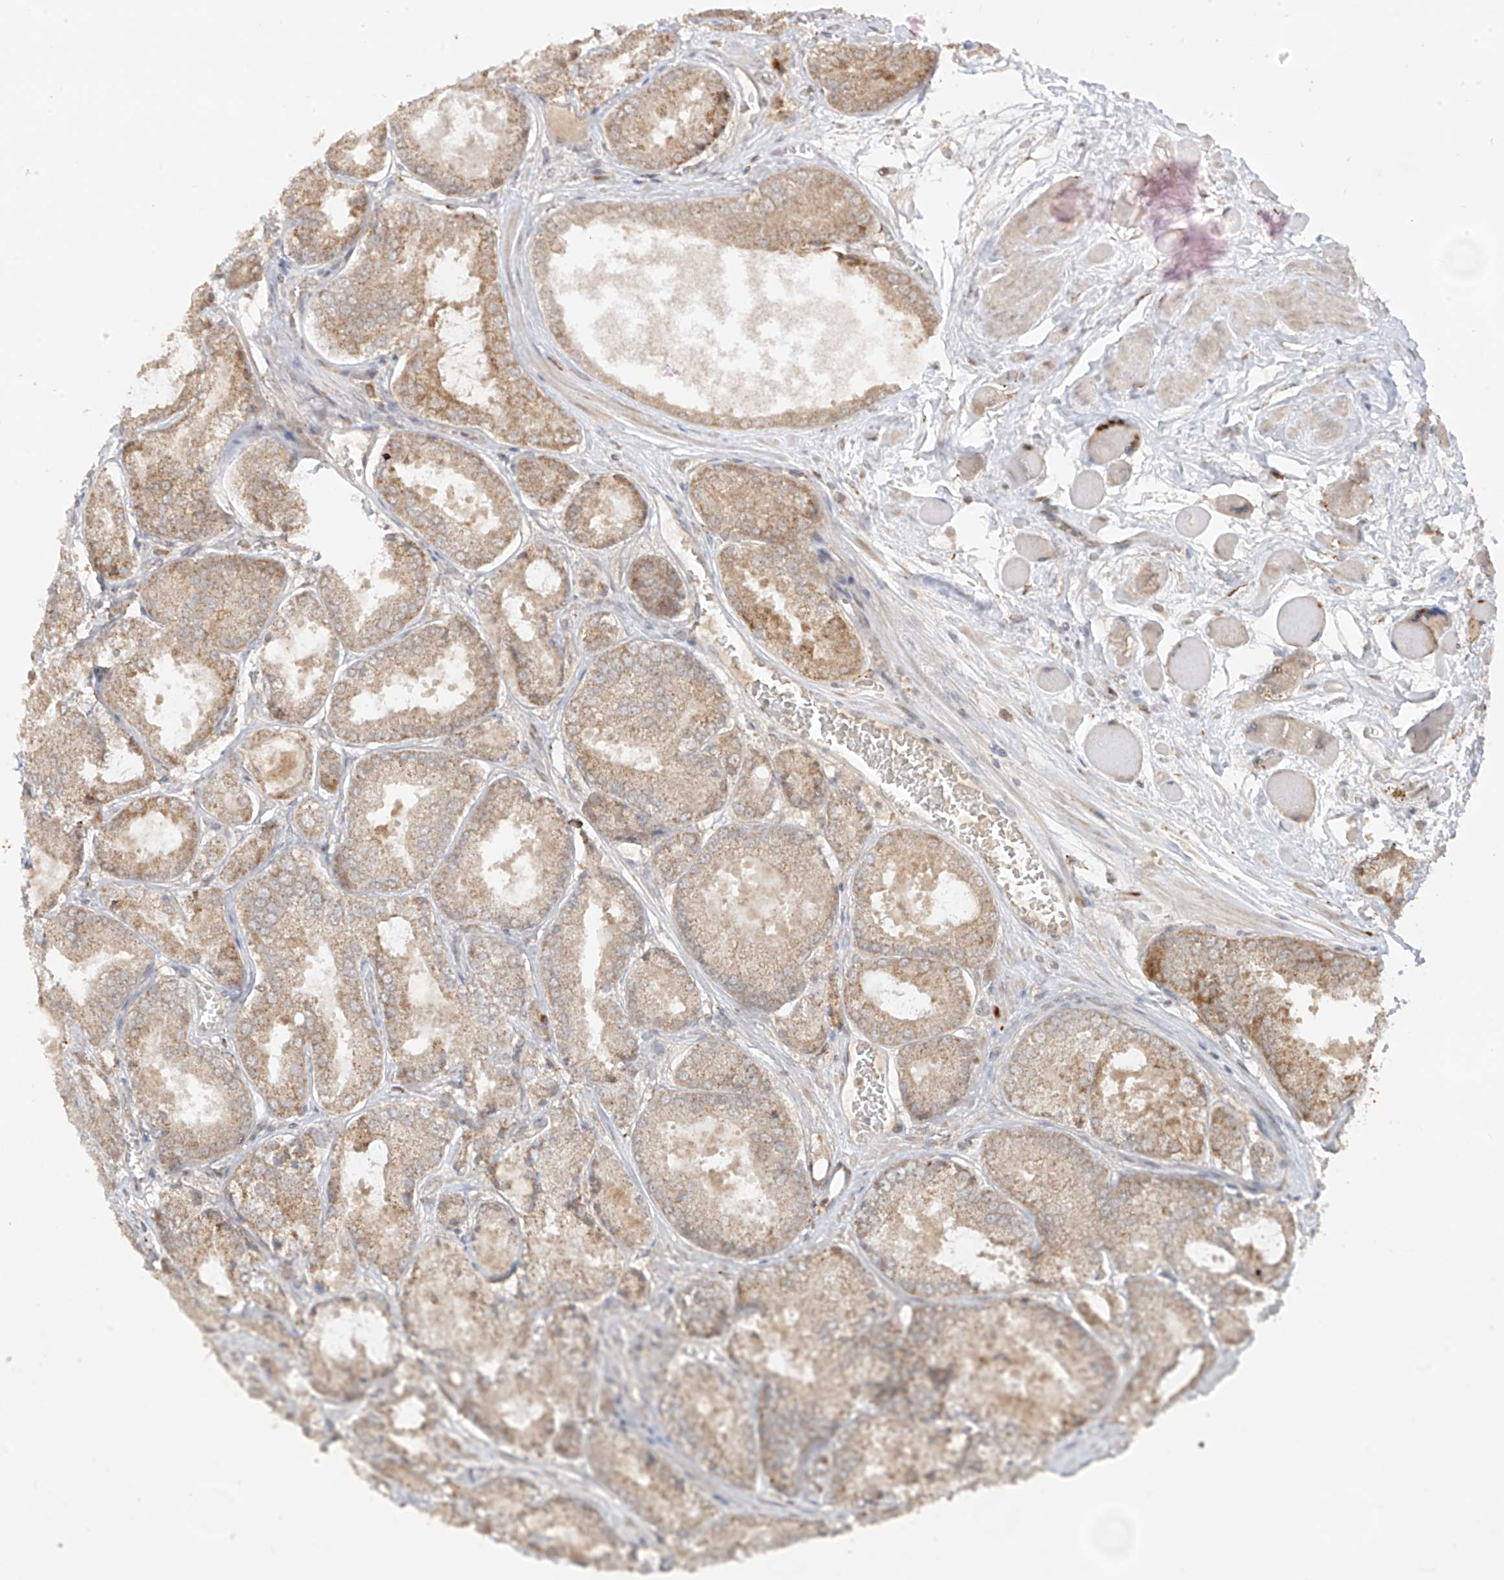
{"staining": {"intensity": "weak", "quantity": "25%-75%", "location": "cytoplasmic/membranous"}, "tissue": "prostate cancer", "cell_type": "Tumor cells", "image_type": "cancer", "snomed": [{"axis": "morphology", "description": "Adenocarcinoma, Low grade"}, {"axis": "topography", "description": "Prostate"}], "caption": "Immunohistochemical staining of prostate cancer reveals low levels of weak cytoplasmic/membranous expression in about 25%-75% of tumor cells. Immunohistochemistry stains the protein of interest in brown and the nuclei are stained blue.", "gene": "COLGALT2", "patient": {"sex": "male", "age": 67}}